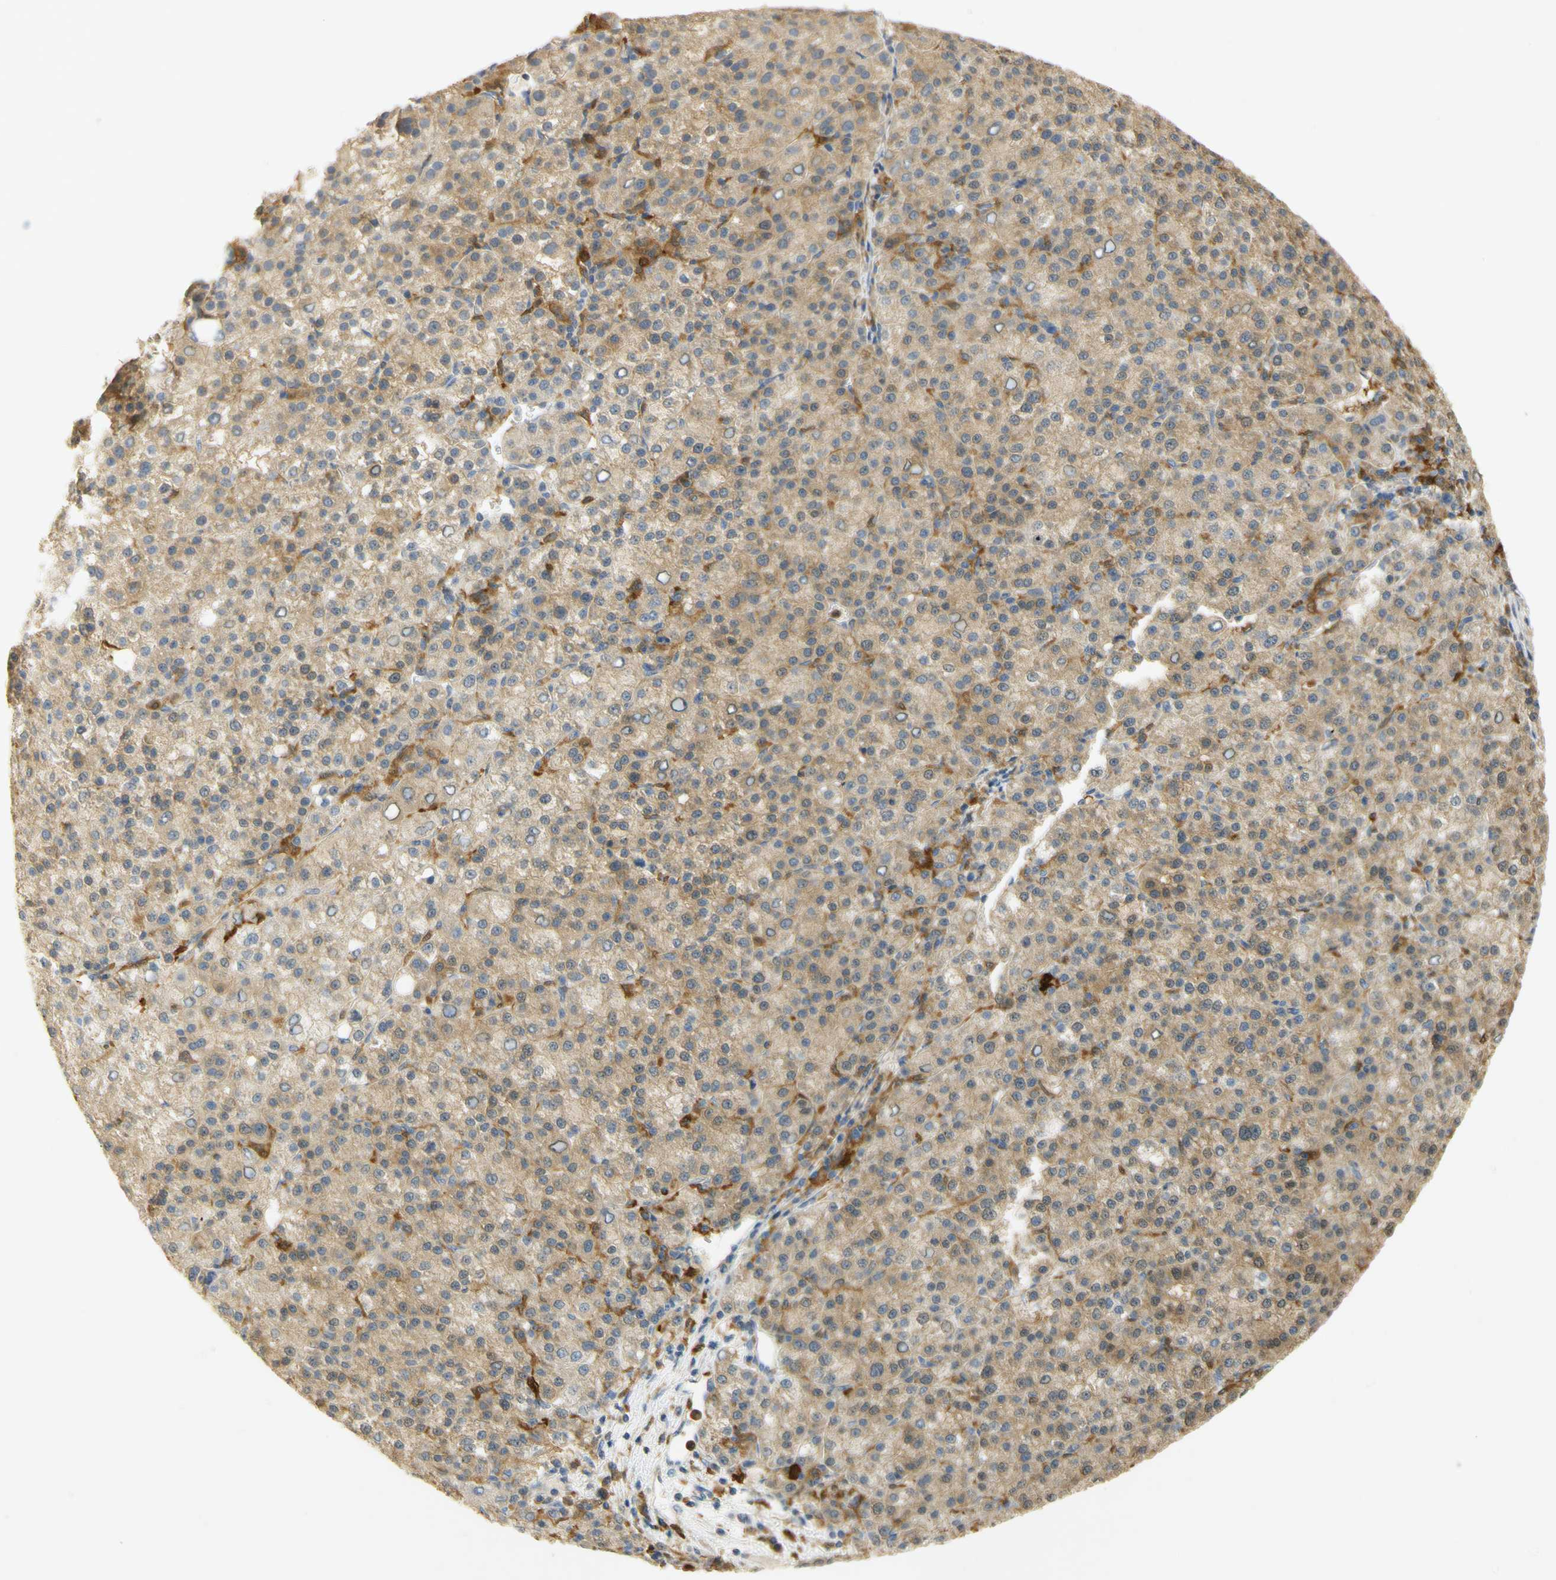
{"staining": {"intensity": "weak", "quantity": ">75%", "location": "cytoplasmic/membranous"}, "tissue": "liver cancer", "cell_type": "Tumor cells", "image_type": "cancer", "snomed": [{"axis": "morphology", "description": "Carcinoma, Hepatocellular, NOS"}, {"axis": "topography", "description": "Liver"}], "caption": "A histopathology image of hepatocellular carcinoma (liver) stained for a protein shows weak cytoplasmic/membranous brown staining in tumor cells.", "gene": "PAK1", "patient": {"sex": "female", "age": 58}}